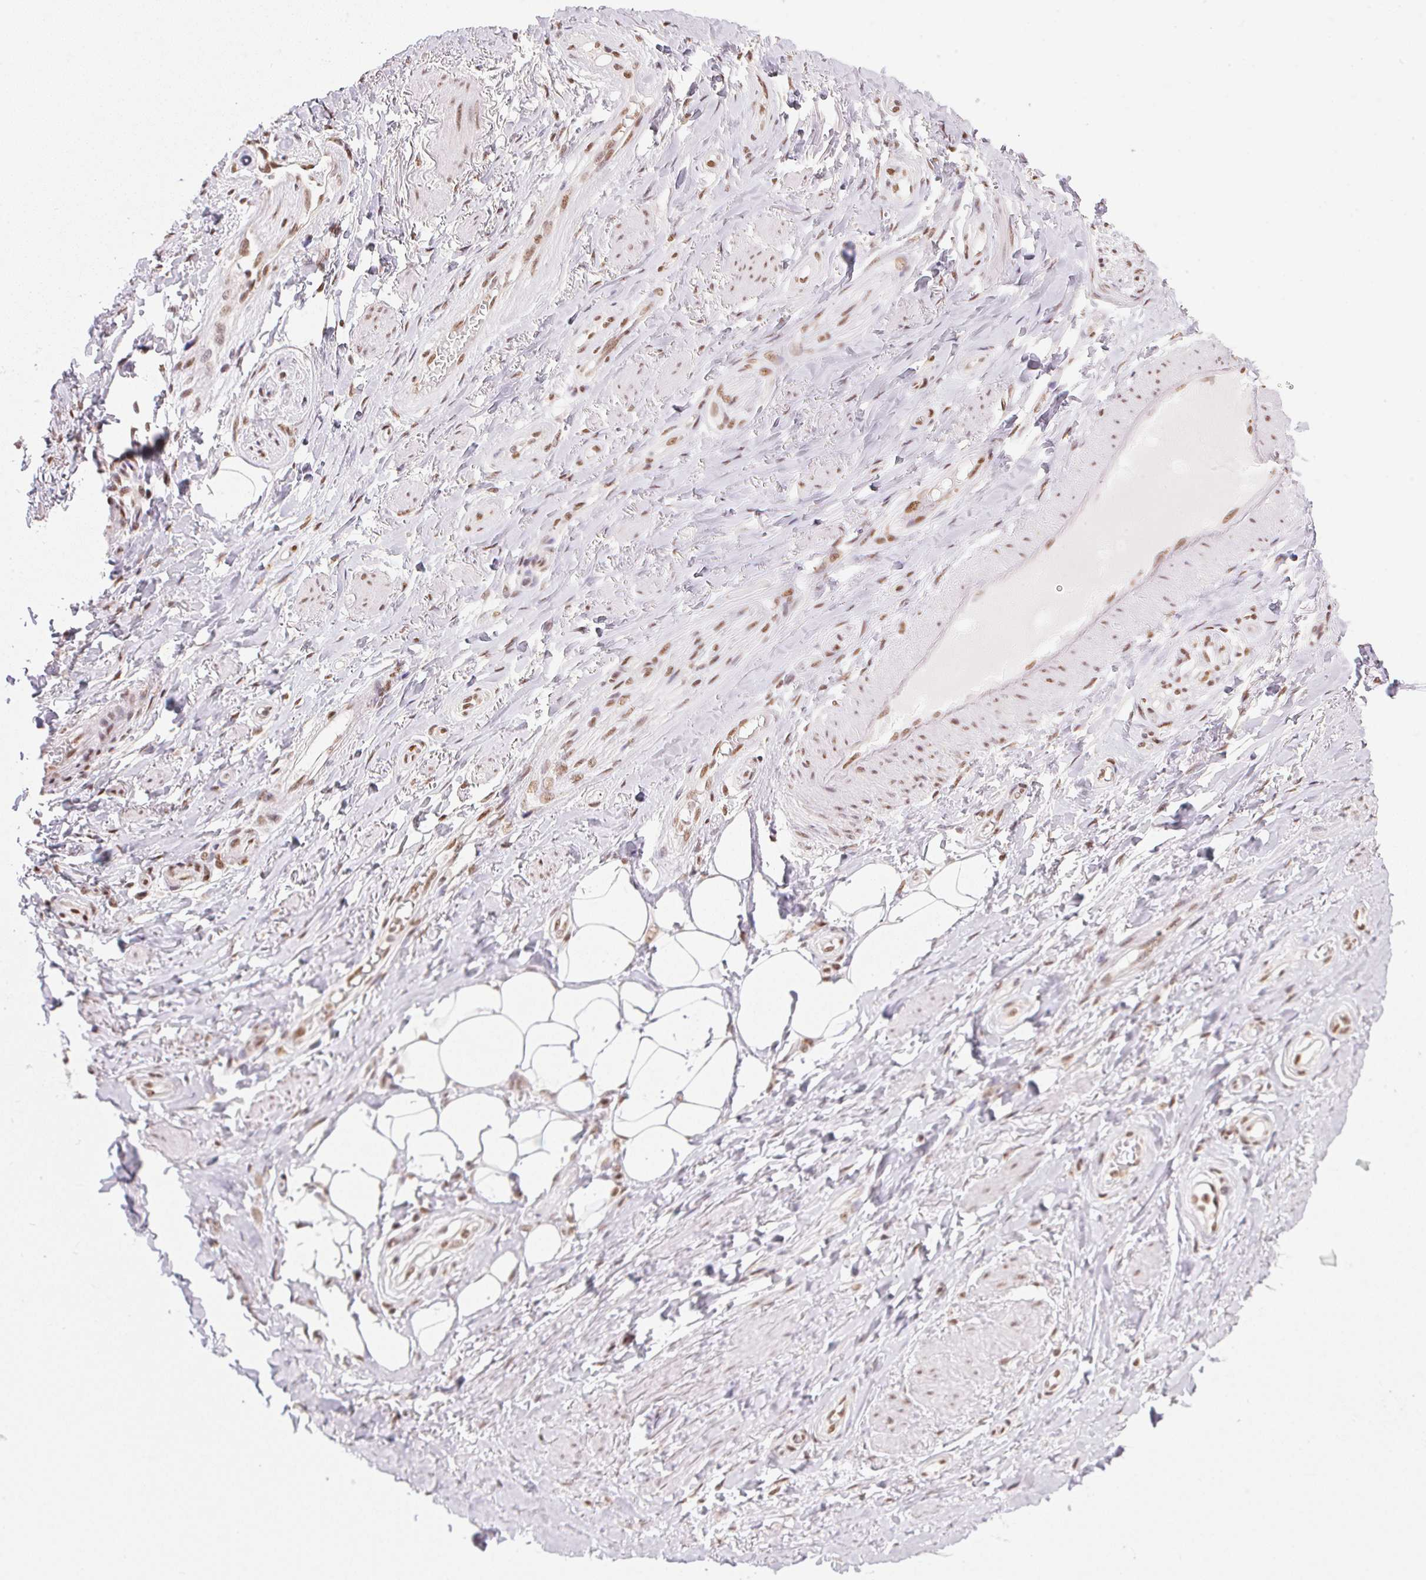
{"staining": {"intensity": "negative", "quantity": "none", "location": "none"}, "tissue": "adipose tissue", "cell_type": "Adipocytes", "image_type": "normal", "snomed": [{"axis": "morphology", "description": "Normal tissue, NOS"}, {"axis": "topography", "description": "Anal"}, {"axis": "topography", "description": "Peripheral nerve tissue"}], "caption": "Human adipose tissue stained for a protein using immunohistochemistry displays no expression in adipocytes.", "gene": "NFE2L1", "patient": {"sex": "male", "age": 53}}